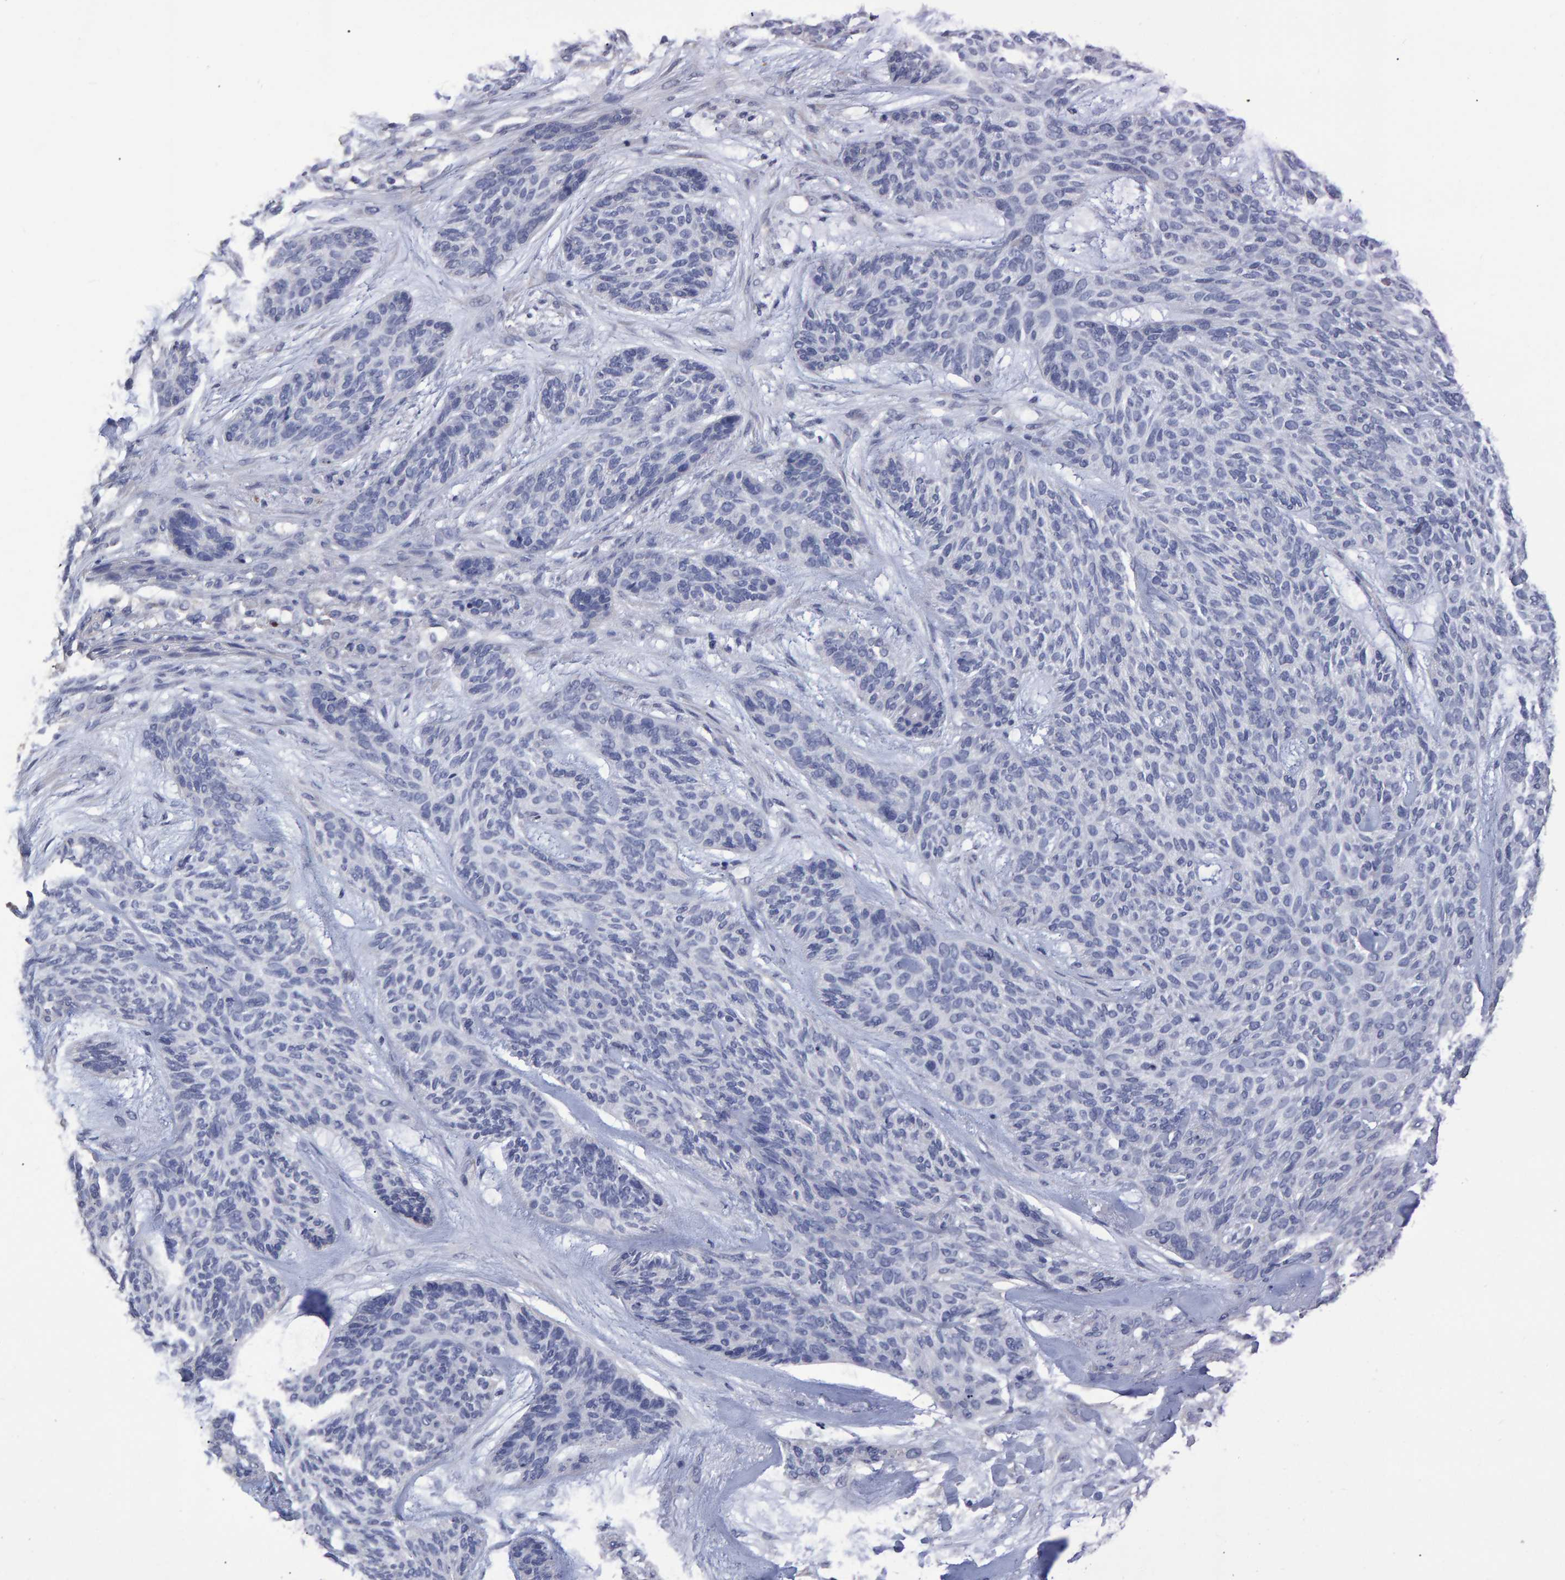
{"staining": {"intensity": "negative", "quantity": "none", "location": "none"}, "tissue": "skin cancer", "cell_type": "Tumor cells", "image_type": "cancer", "snomed": [{"axis": "morphology", "description": "Basal cell carcinoma"}, {"axis": "topography", "description": "Skin"}], "caption": "The immunohistochemistry (IHC) image has no significant staining in tumor cells of skin basal cell carcinoma tissue.", "gene": "HEMGN", "patient": {"sex": "male", "age": 55}}